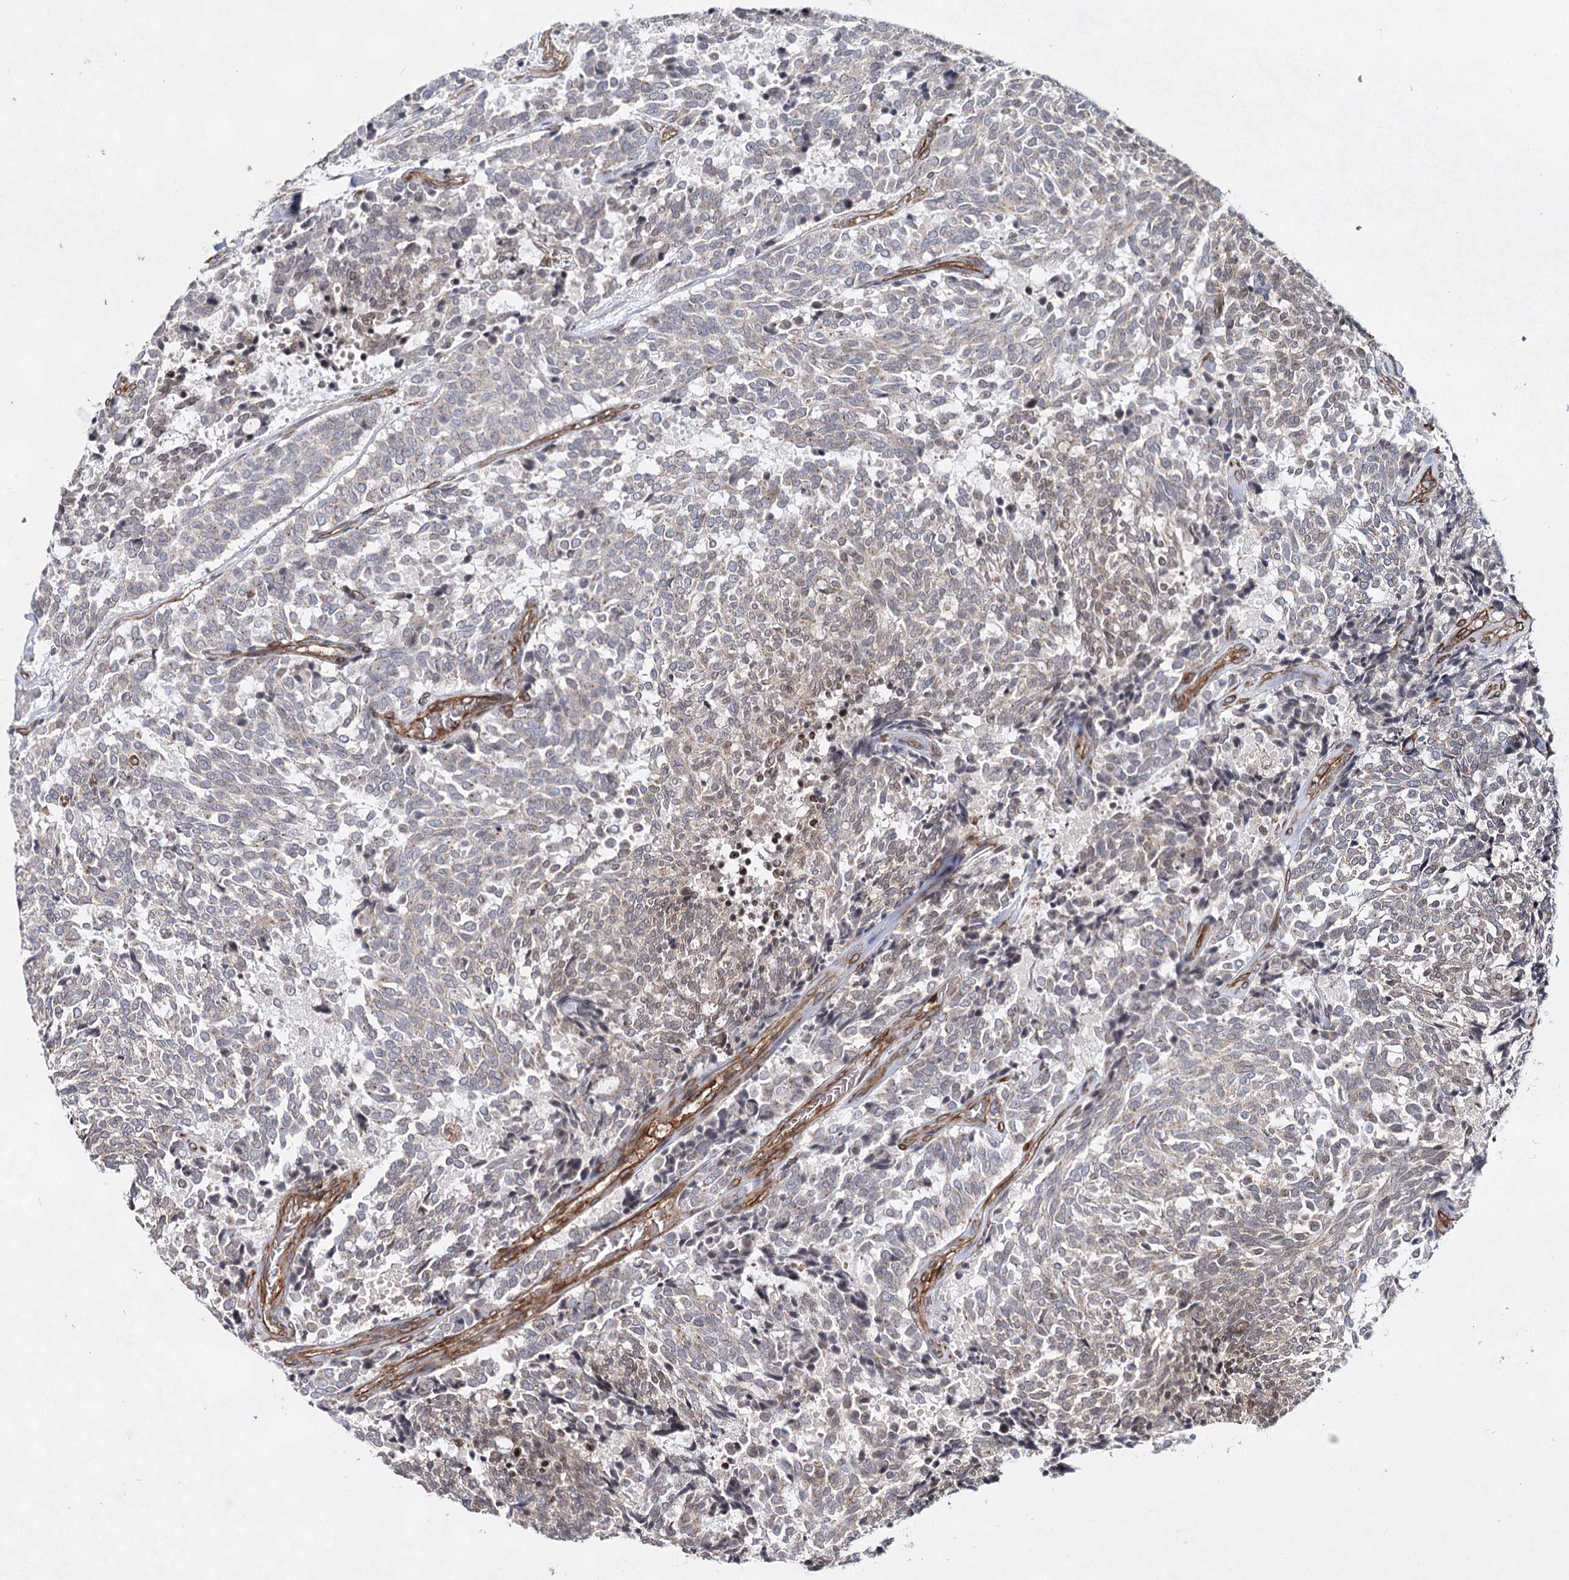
{"staining": {"intensity": "negative", "quantity": "none", "location": "none"}, "tissue": "carcinoid", "cell_type": "Tumor cells", "image_type": "cancer", "snomed": [{"axis": "morphology", "description": "Carcinoid, malignant, NOS"}, {"axis": "topography", "description": "Pancreas"}], "caption": "Tumor cells show no significant expression in malignant carcinoid.", "gene": "IQSEC1", "patient": {"sex": "female", "age": 54}}